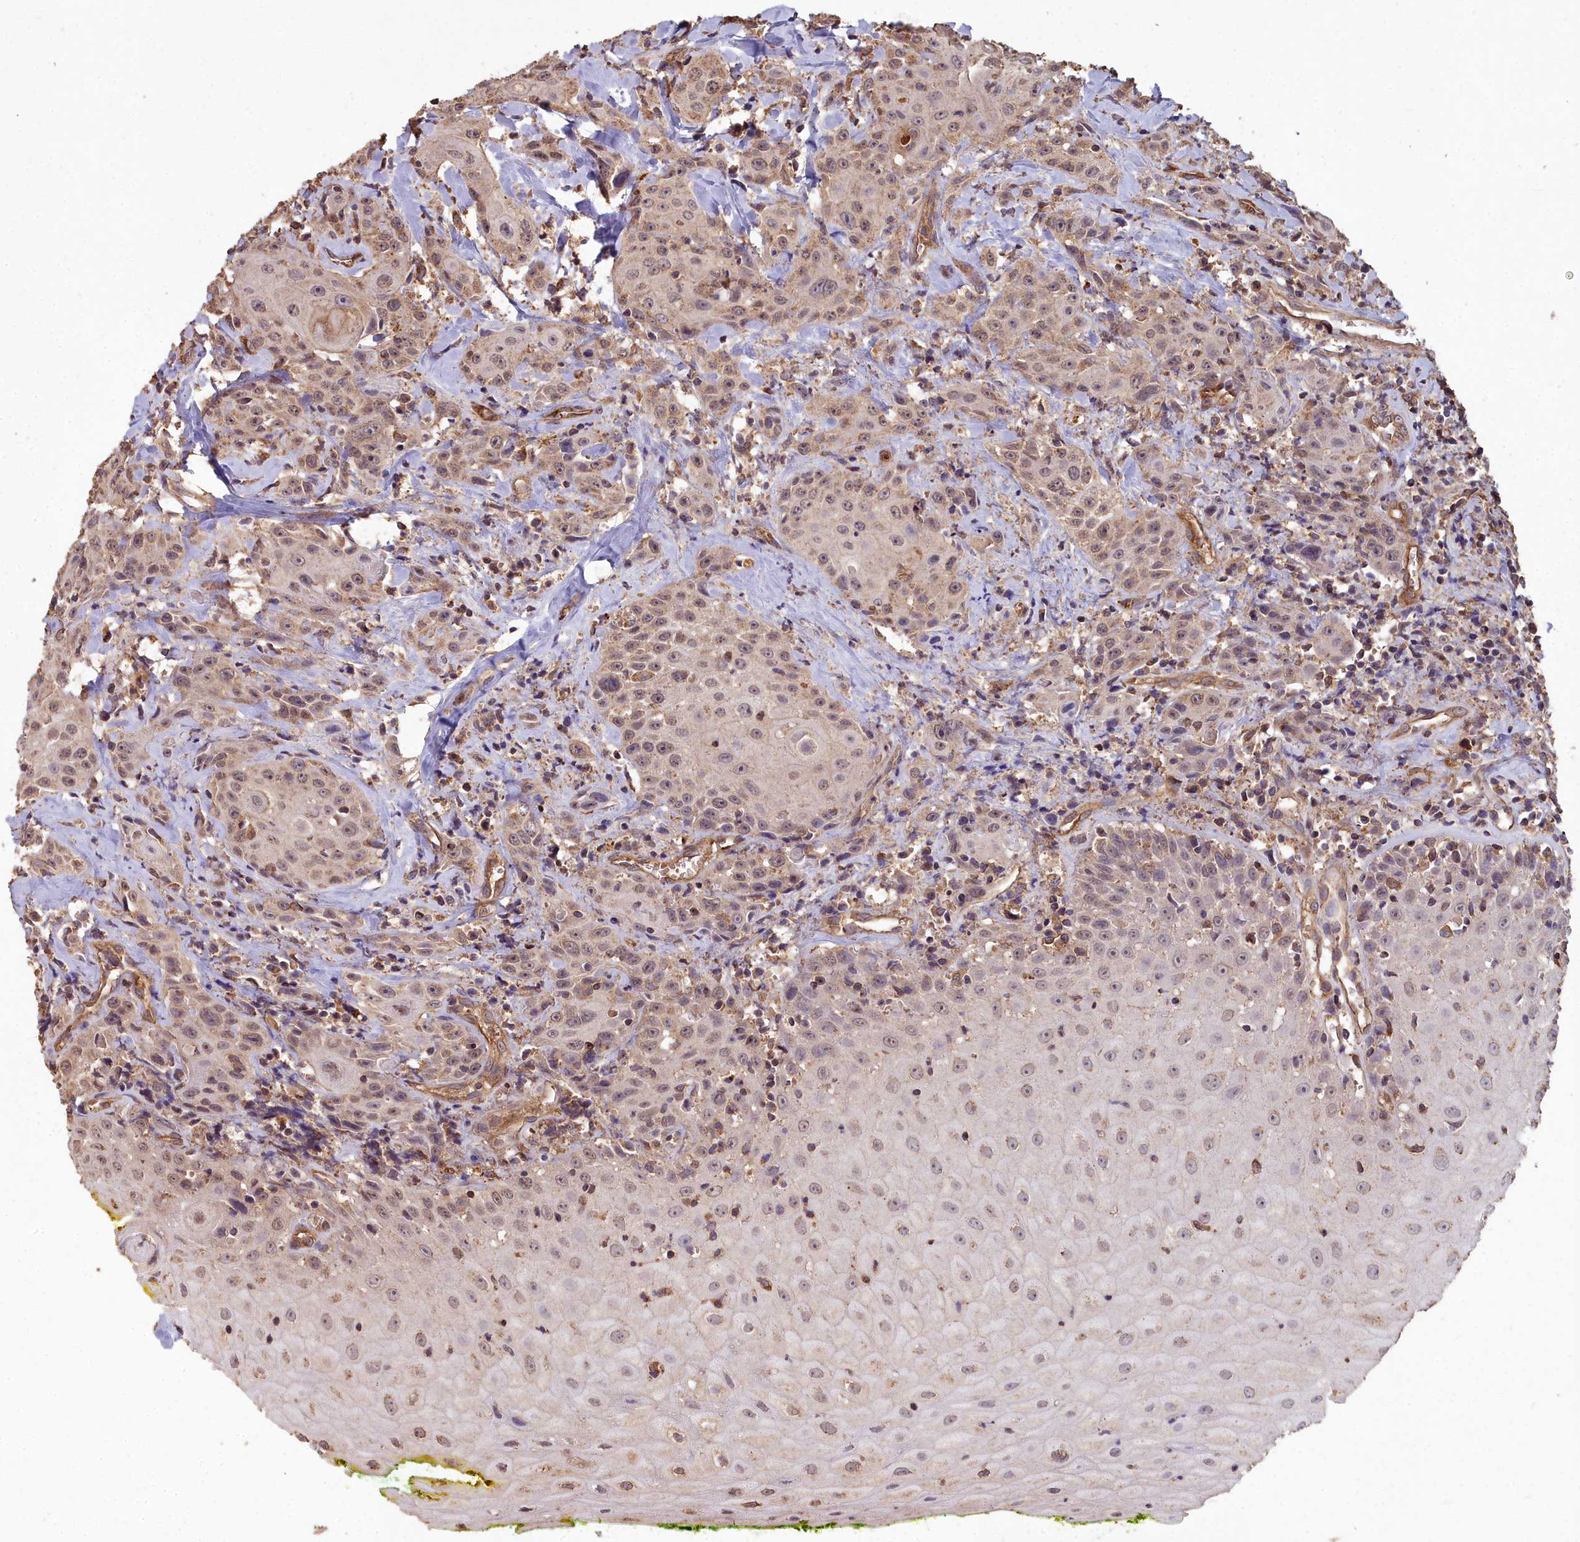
{"staining": {"intensity": "moderate", "quantity": "<25%", "location": "cytoplasmic/membranous,nuclear"}, "tissue": "head and neck cancer", "cell_type": "Tumor cells", "image_type": "cancer", "snomed": [{"axis": "morphology", "description": "Squamous cell carcinoma, NOS"}, {"axis": "topography", "description": "Oral tissue"}, {"axis": "topography", "description": "Head-Neck"}], "caption": "About <25% of tumor cells in squamous cell carcinoma (head and neck) exhibit moderate cytoplasmic/membranous and nuclear protein staining as visualized by brown immunohistochemical staining.", "gene": "CEMIP2", "patient": {"sex": "female", "age": 82}}